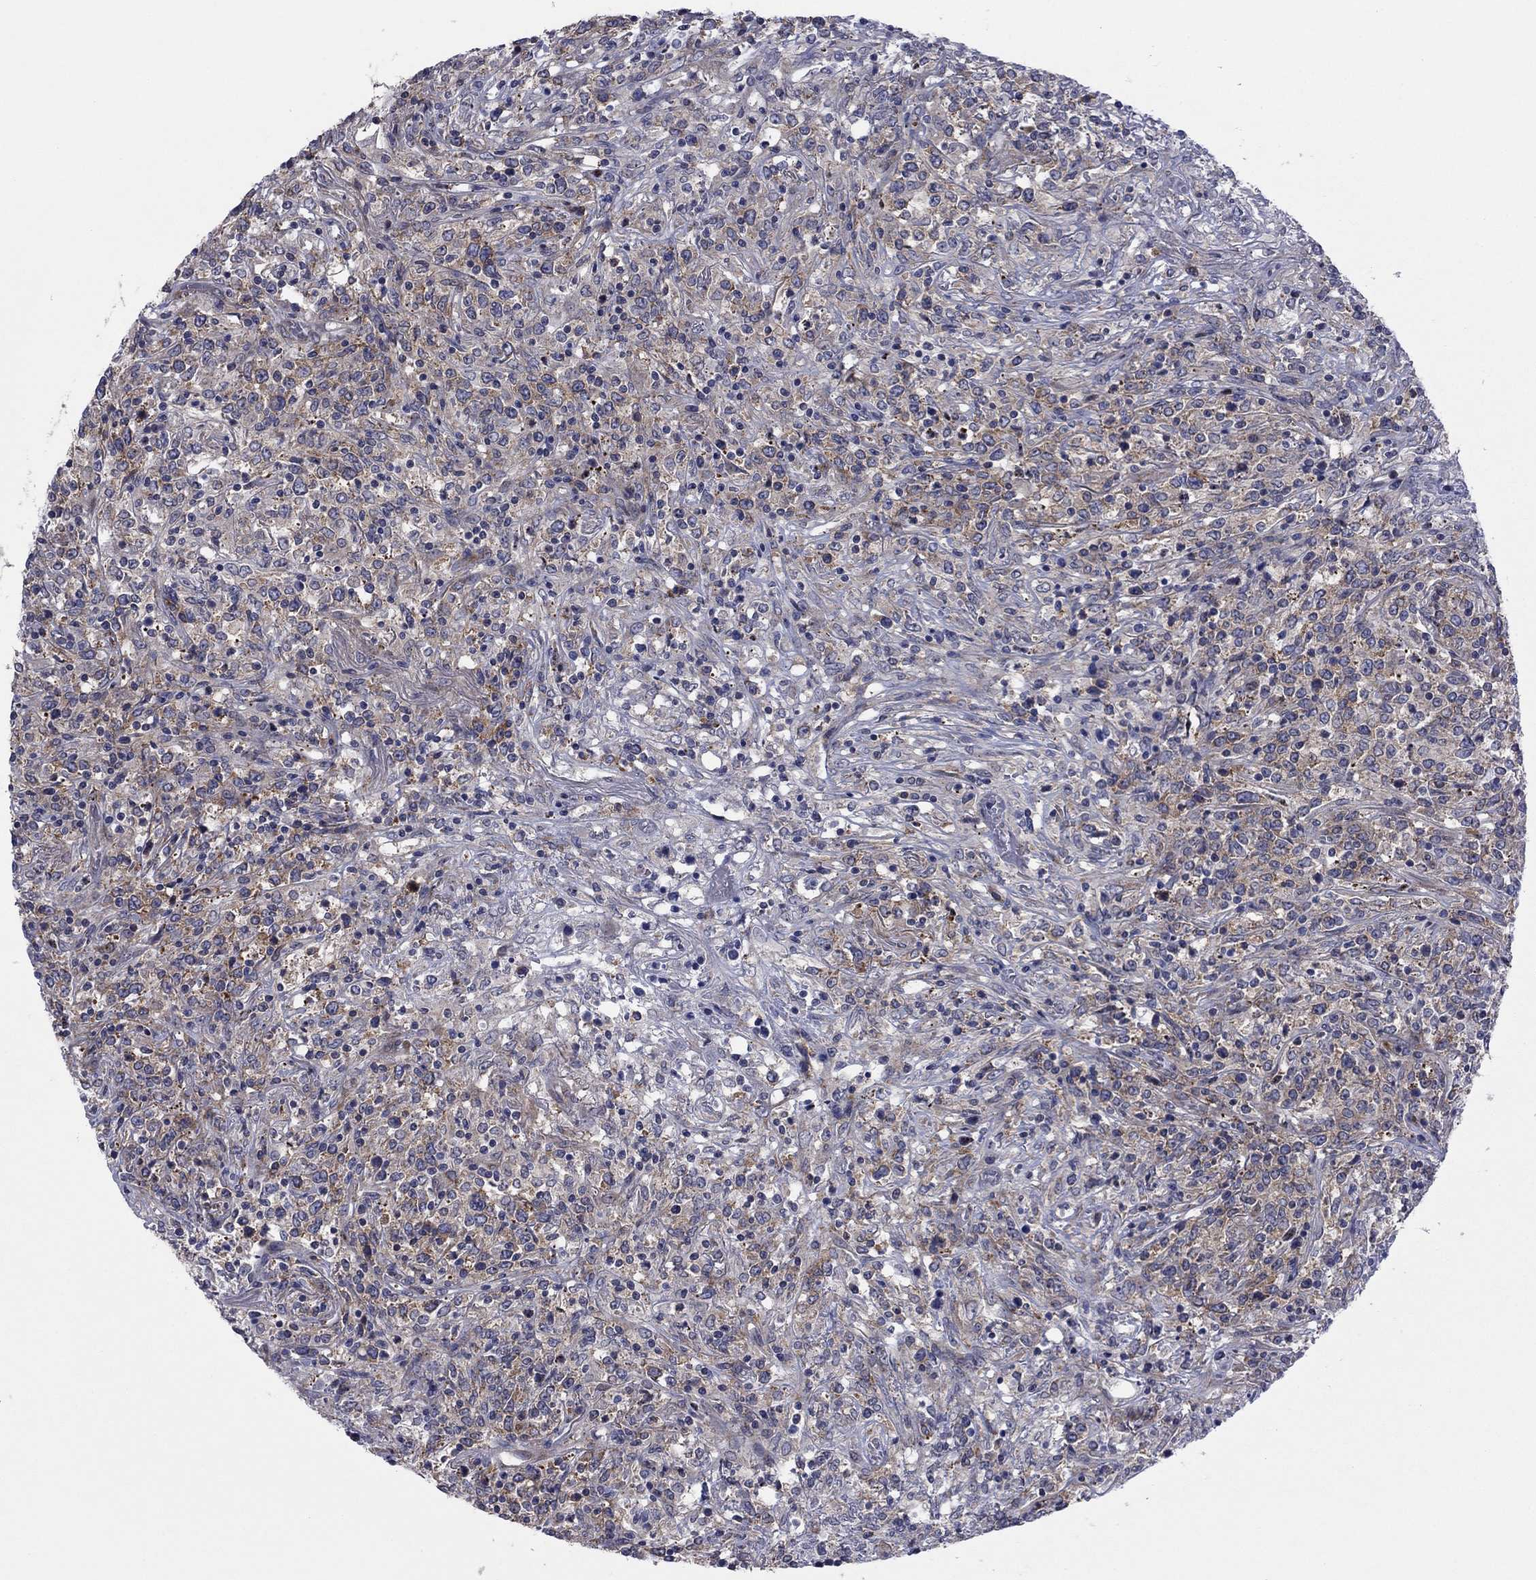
{"staining": {"intensity": "moderate", "quantity": "<25%", "location": "cytoplasmic/membranous"}, "tissue": "lymphoma", "cell_type": "Tumor cells", "image_type": "cancer", "snomed": [{"axis": "morphology", "description": "Malignant lymphoma, non-Hodgkin's type, High grade"}, {"axis": "topography", "description": "Lung"}], "caption": "Immunohistochemistry (IHC) micrograph of malignant lymphoma, non-Hodgkin's type (high-grade) stained for a protein (brown), which shows low levels of moderate cytoplasmic/membranous positivity in approximately <25% of tumor cells.", "gene": "GPR155", "patient": {"sex": "male", "age": 79}}